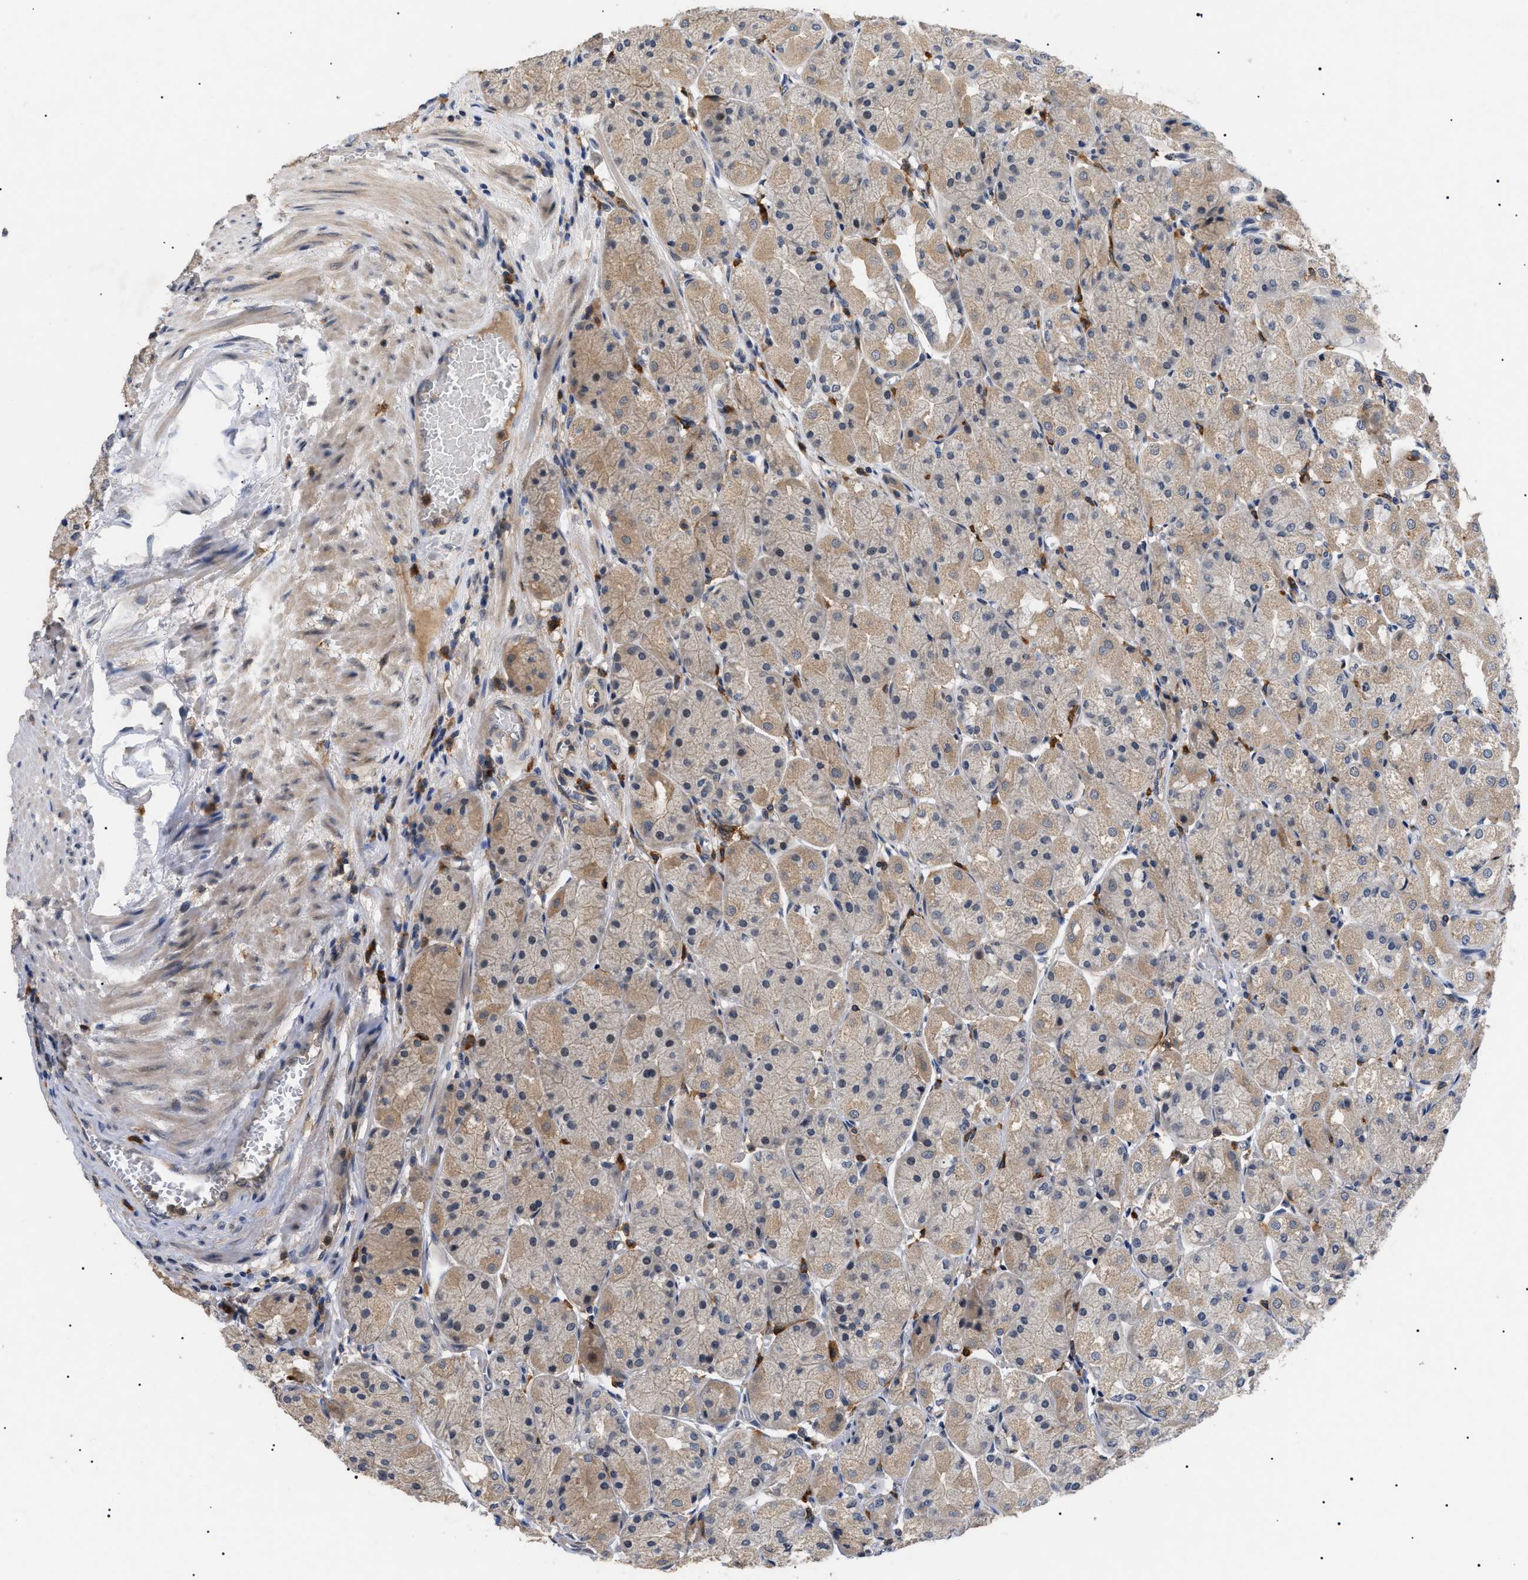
{"staining": {"intensity": "moderate", "quantity": ">75%", "location": "cytoplasmic/membranous"}, "tissue": "stomach", "cell_type": "Glandular cells", "image_type": "normal", "snomed": [{"axis": "morphology", "description": "Normal tissue, NOS"}, {"axis": "topography", "description": "Stomach, upper"}], "caption": "Immunohistochemistry (IHC) (DAB) staining of normal human stomach exhibits moderate cytoplasmic/membranous protein staining in approximately >75% of glandular cells.", "gene": "CD300A", "patient": {"sex": "male", "age": 72}}